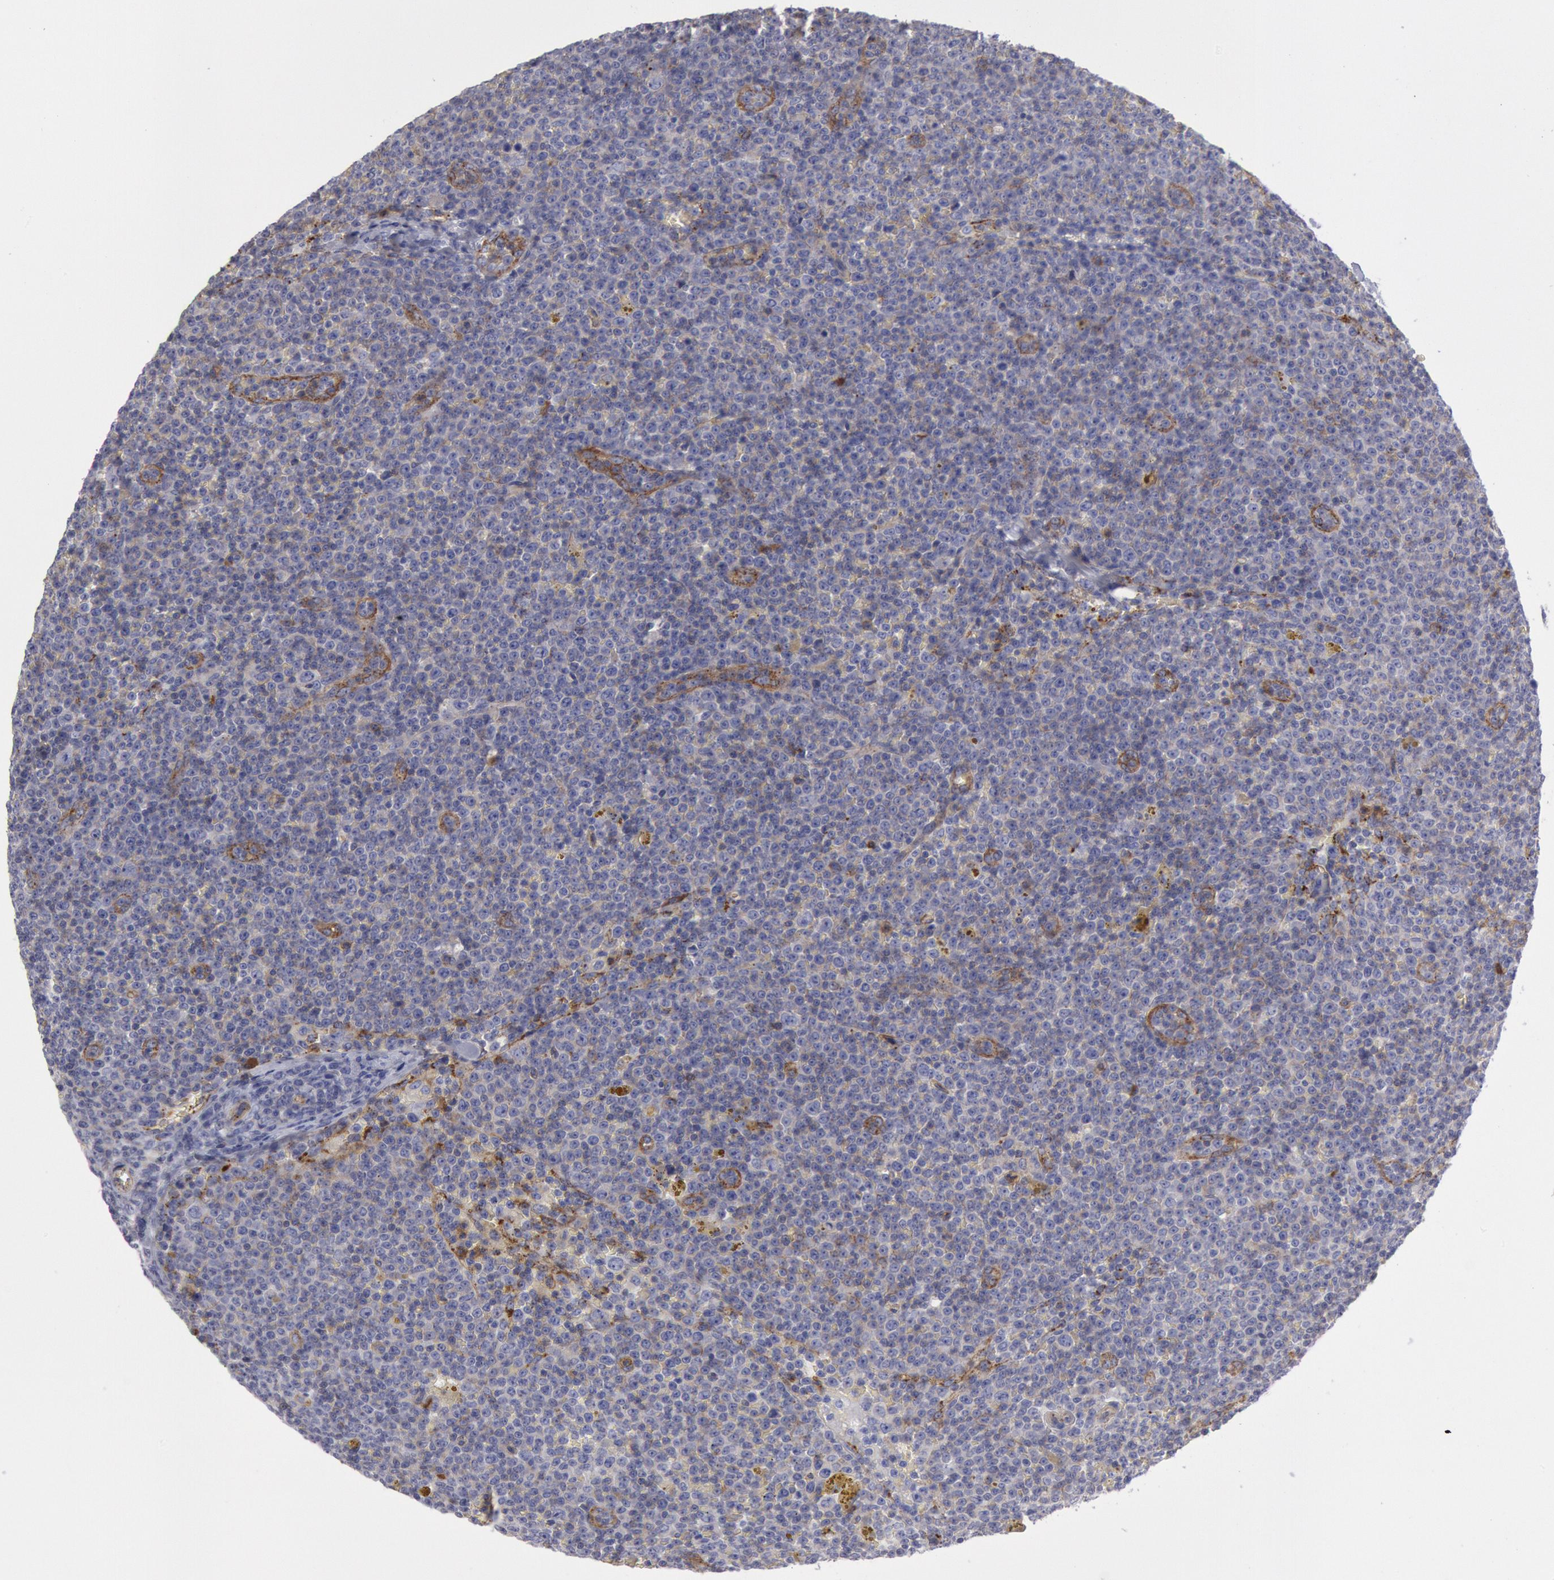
{"staining": {"intensity": "negative", "quantity": "none", "location": "none"}, "tissue": "lymphoma", "cell_type": "Tumor cells", "image_type": "cancer", "snomed": [{"axis": "morphology", "description": "Malignant lymphoma, non-Hodgkin's type, Low grade"}, {"axis": "topography", "description": "Lymph node"}], "caption": "Immunohistochemistry (IHC) micrograph of malignant lymphoma, non-Hodgkin's type (low-grade) stained for a protein (brown), which exhibits no positivity in tumor cells.", "gene": "FLOT1", "patient": {"sex": "male", "age": 50}}